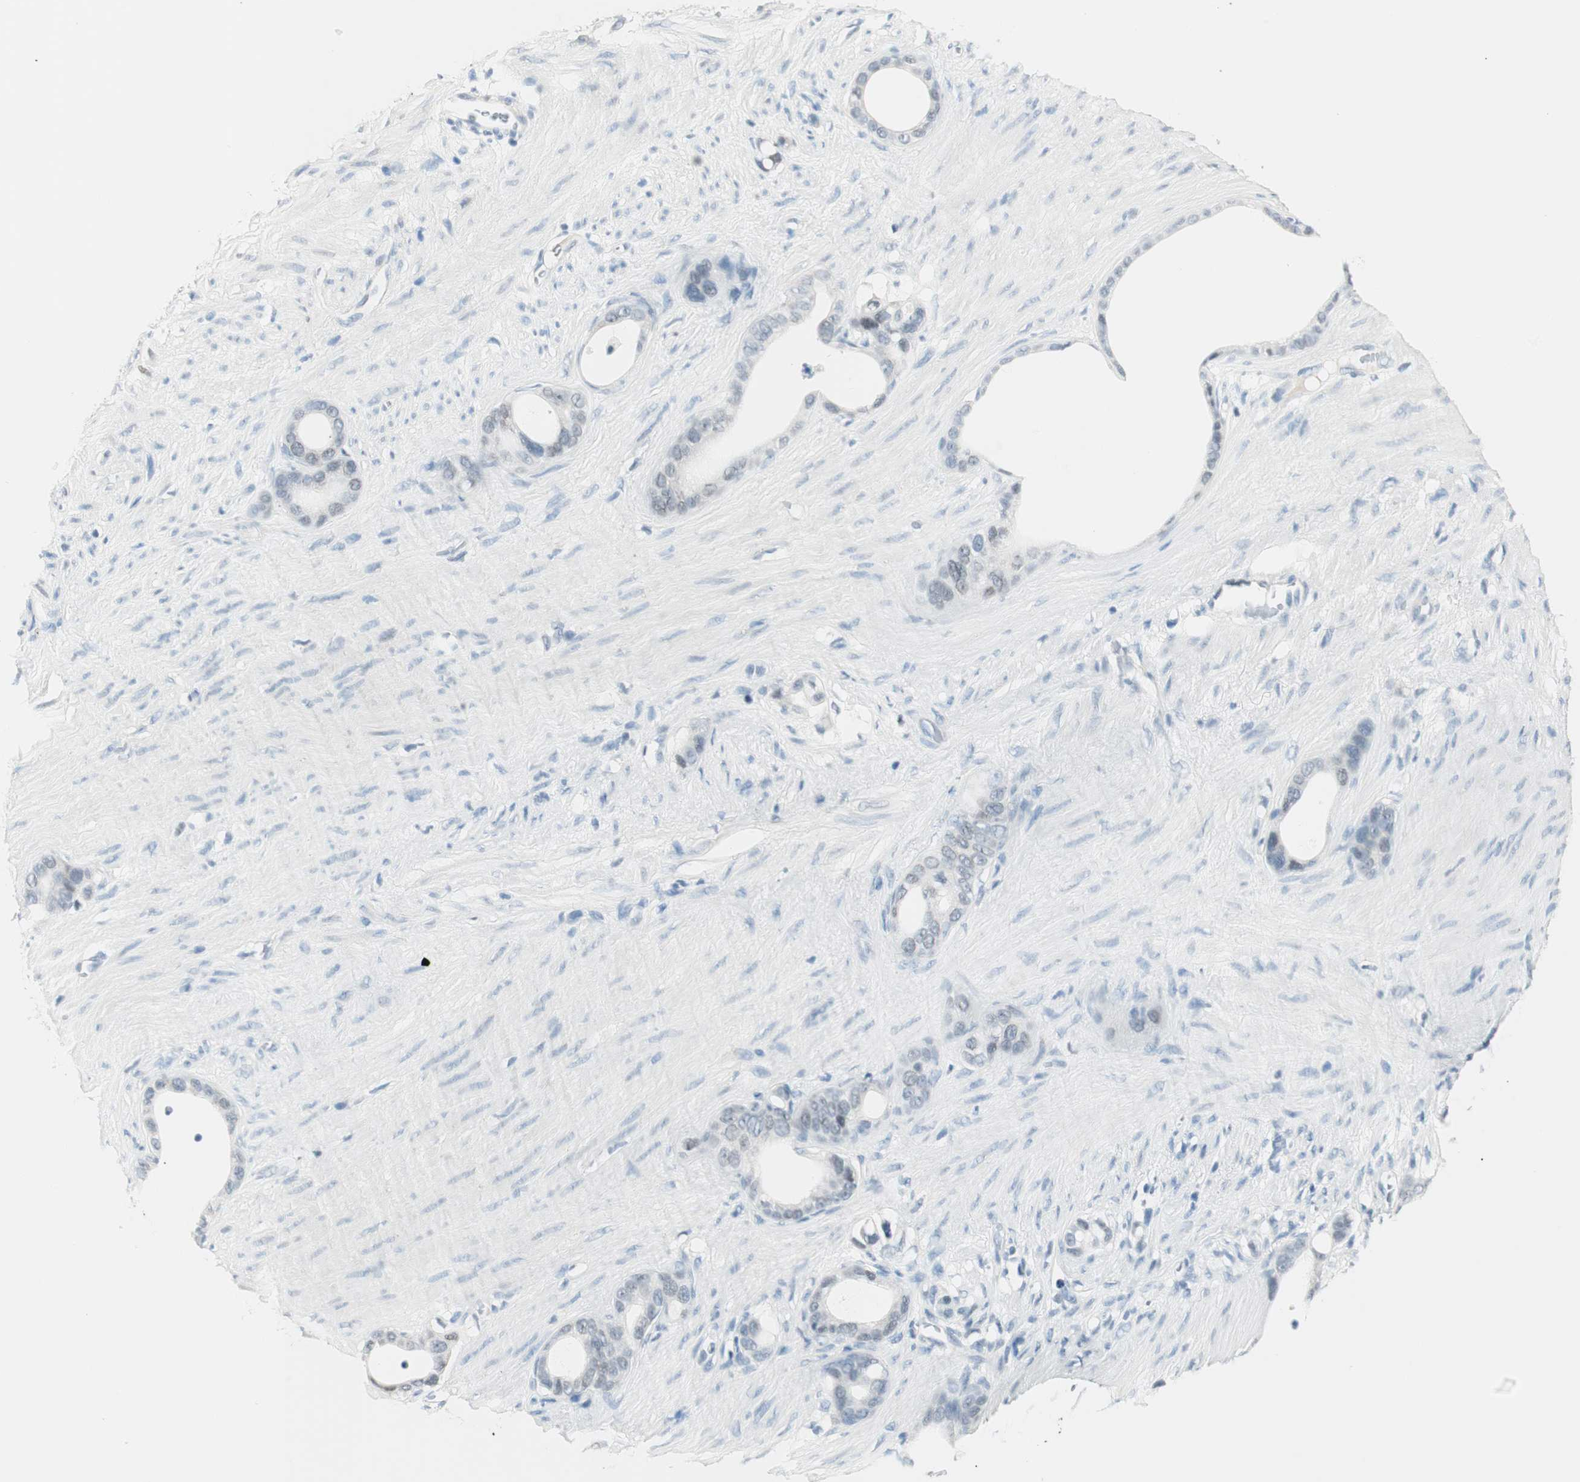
{"staining": {"intensity": "negative", "quantity": "none", "location": "none"}, "tissue": "stomach cancer", "cell_type": "Tumor cells", "image_type": "cancer", "snomed": [{"axis": "morphology", "description": "Adenocarcinoma, NOS"}, {"axis": "topography", "description": "Stomach"}], "caption": "High magnification brightfield microscopy of adenocarcinoma (stomach) stained with DAB (3,3'-diaminobenzidine) (brown) and counterstained with hematoxylin (blue): tumor cells show no significant expression.", "gene": "HOXB13", "patient": {"sex": "female", "age": 75}}